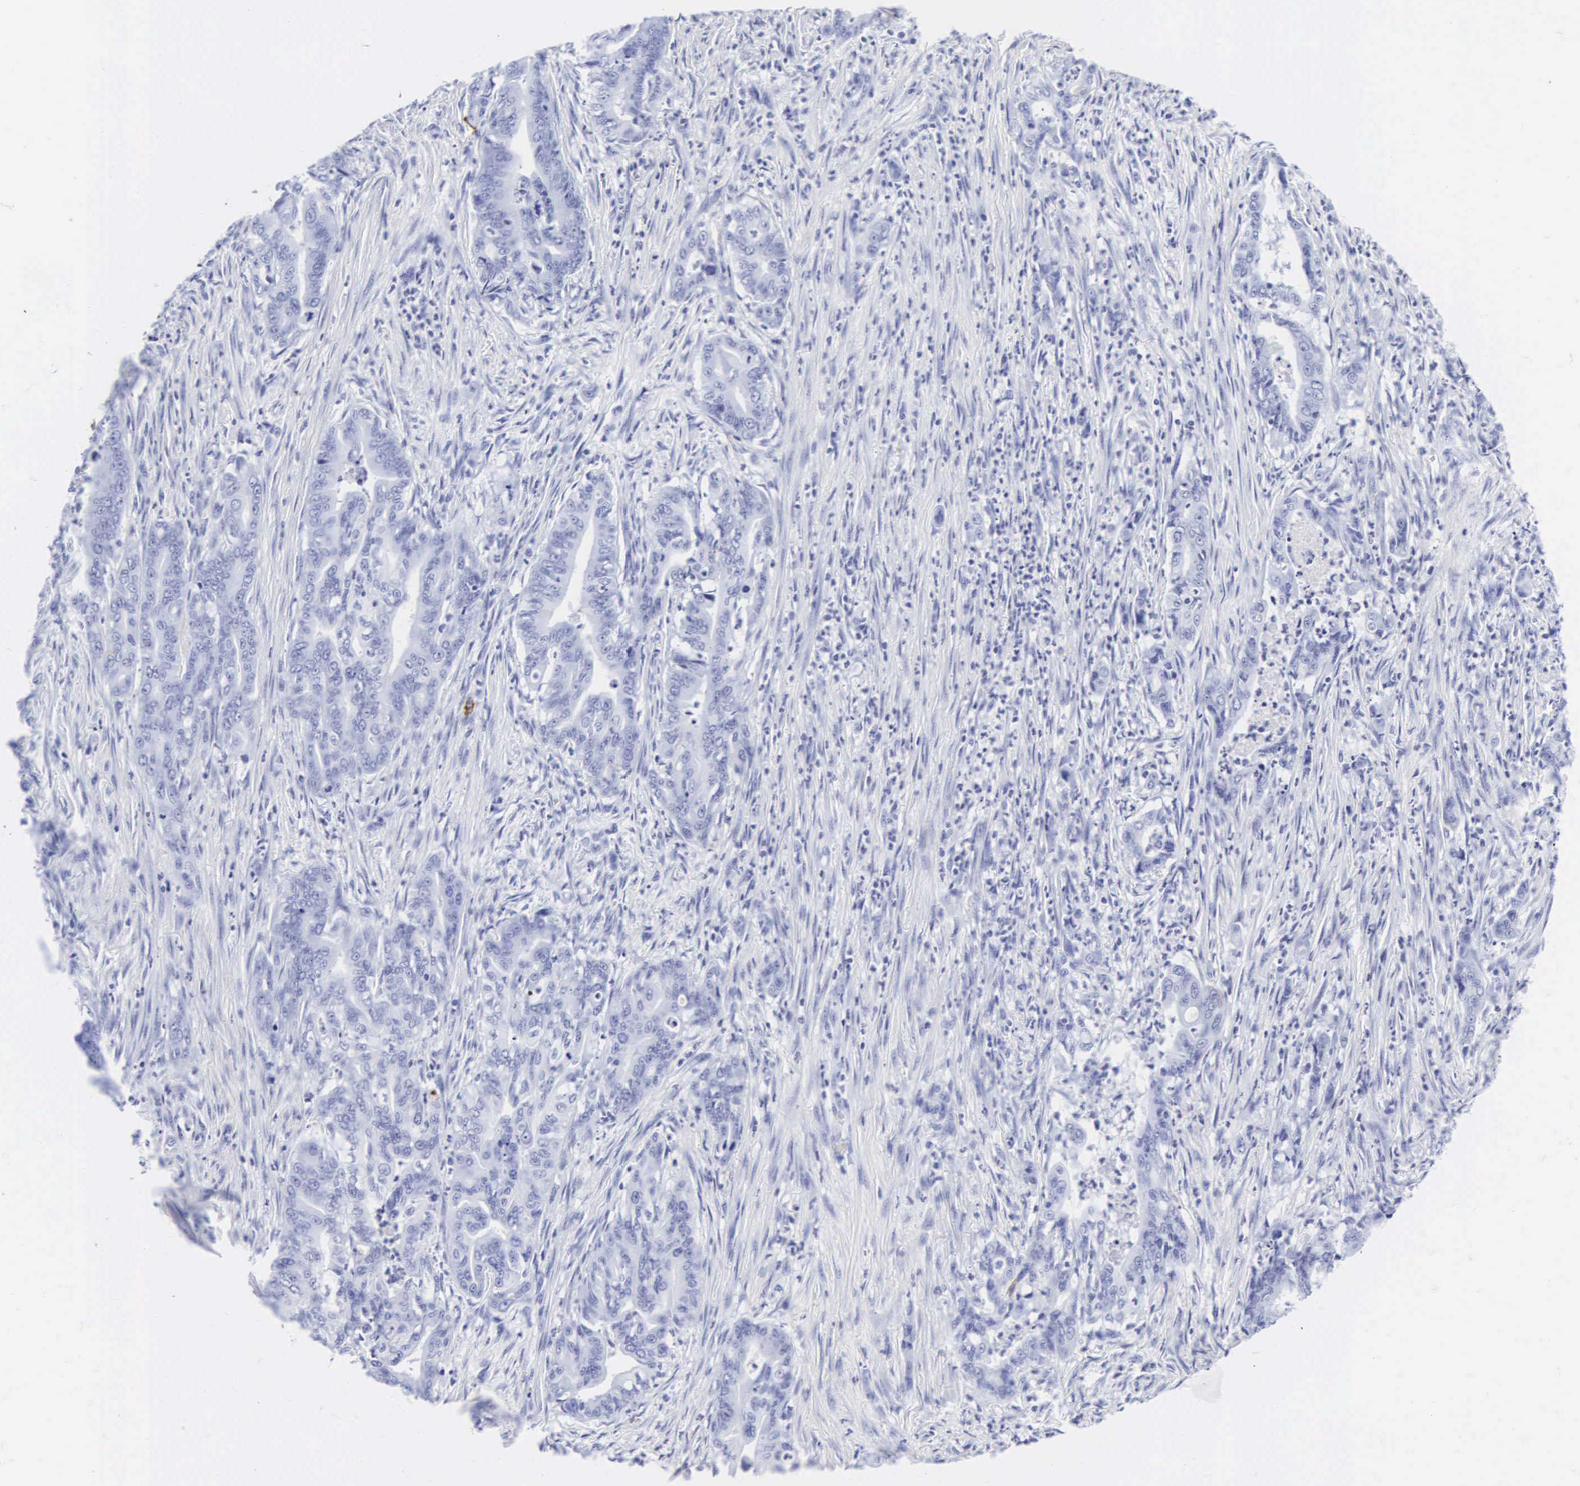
{"staining": {"intensity": "negative", "quantity": "none", "location": "none"}, "tissue": "stomach cancer", "cell_type": "Tumor cells", "image_type": "cancer", "snomed": [{"axis": "morphology", "description": "Adenocarcinoma, NOS"}, {"axis": "topography", "description": "Stomach"}], "caption": "Tumor cells show no significant protein positivity in stomach adenocarcinoma.", "gene": "CGB3", "patient": {"sex": "female", "age": 76}}